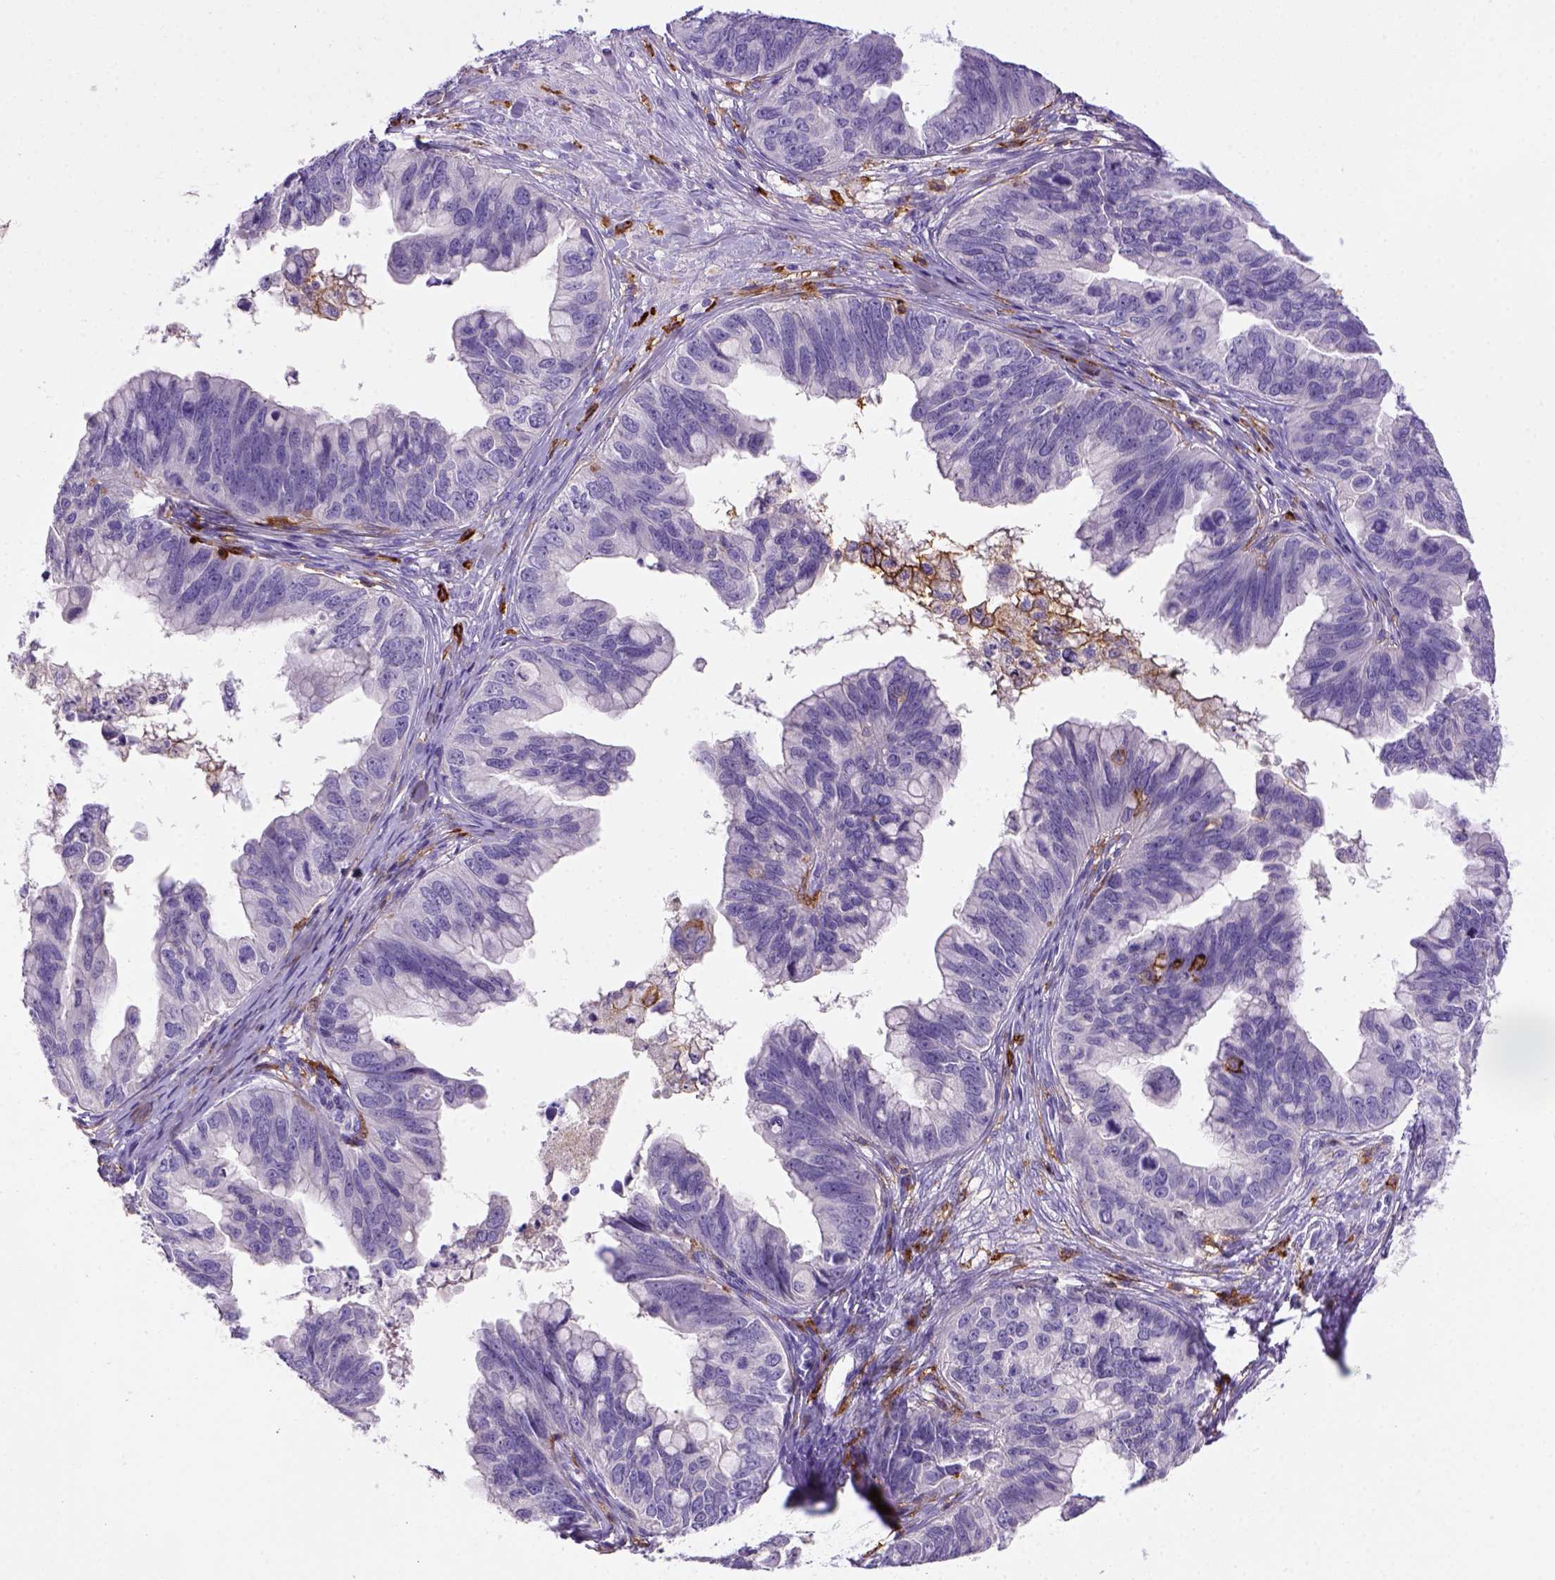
{"staining": {"intensity": "negative", "quantity": "none", "location": "none"}, "tissue": "ovarian cancer", "cell_type": "Tumor cells", "image_type": "cancer", "snomed": [{"axis": "morphology", "description": "Cystadenocarcinoma, mucinous, NOS"}, {"axis": "topography", "description": "Ovary"}], "caption": "There is no significant positivity in tumor cells of mucinous cystadenocarcinoma (ovarian). (Brightfield microscopy of DAB (3,3'-diaminobenzidine) immunohistochemistry at high magnification).", "gene": "CD14", "patient": {"sex": "female", "age": 76}}